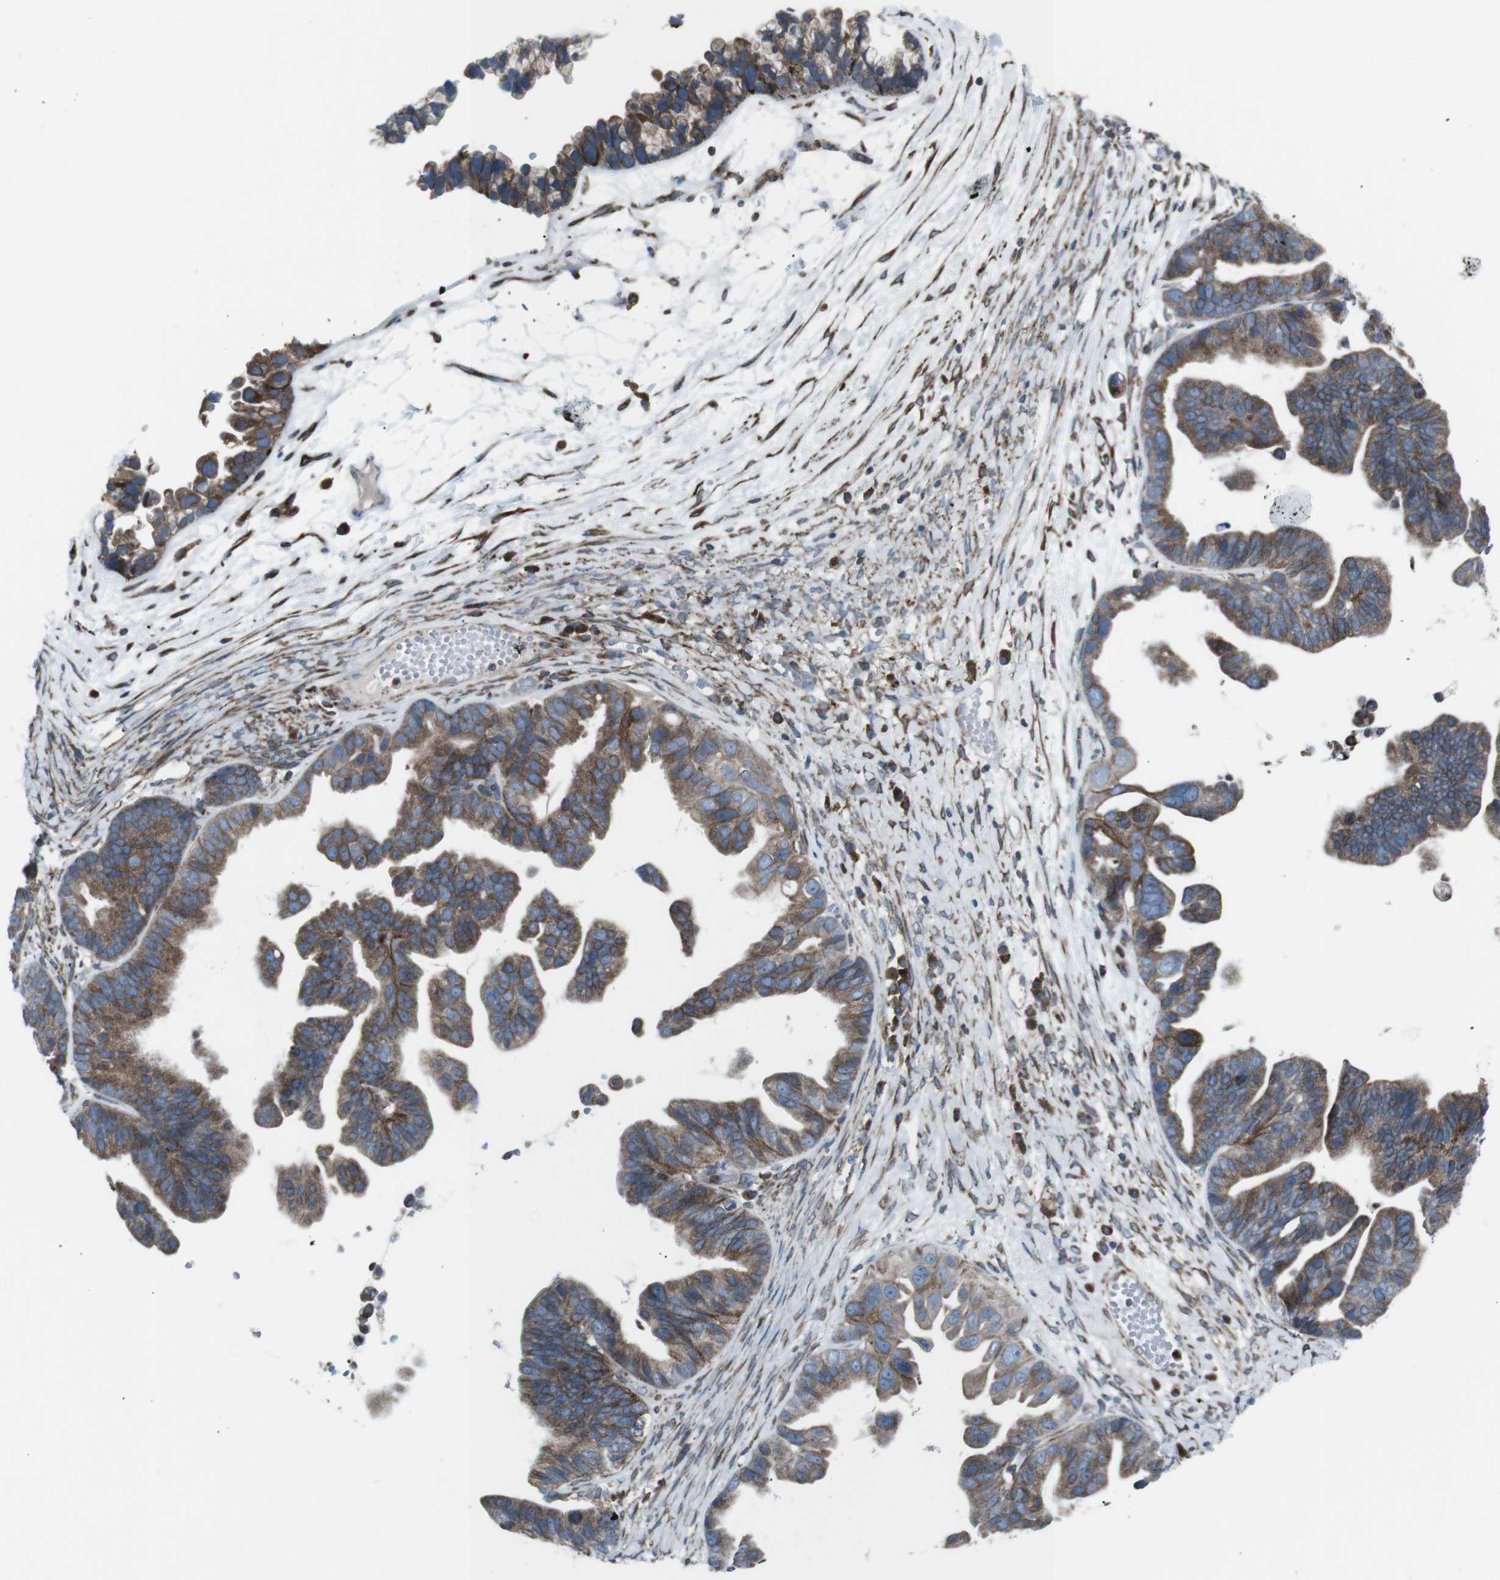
{"staining": {"intensity": "moderate", "quantity": ">75%", "location": "cytoplasmic/membranous"}, "tissue": "ovarian cancer", "cell_type": "Tumor cells", "image_type": "cancer", "snomed": [{"axis": "morphology", "description": "Cystadenocarcinoma, serous, NOS"}, {"axis": "topography", "description": "Ovary"}], "caption": "Human ovarian serous cystadenocarcinoma stained for a protein (brown) displays moderate cytoplasmic/membranous positive expression in about >75% of tumor cells.", "gene": "LNPK", "patient": {"sex": "female", "age": 56}}